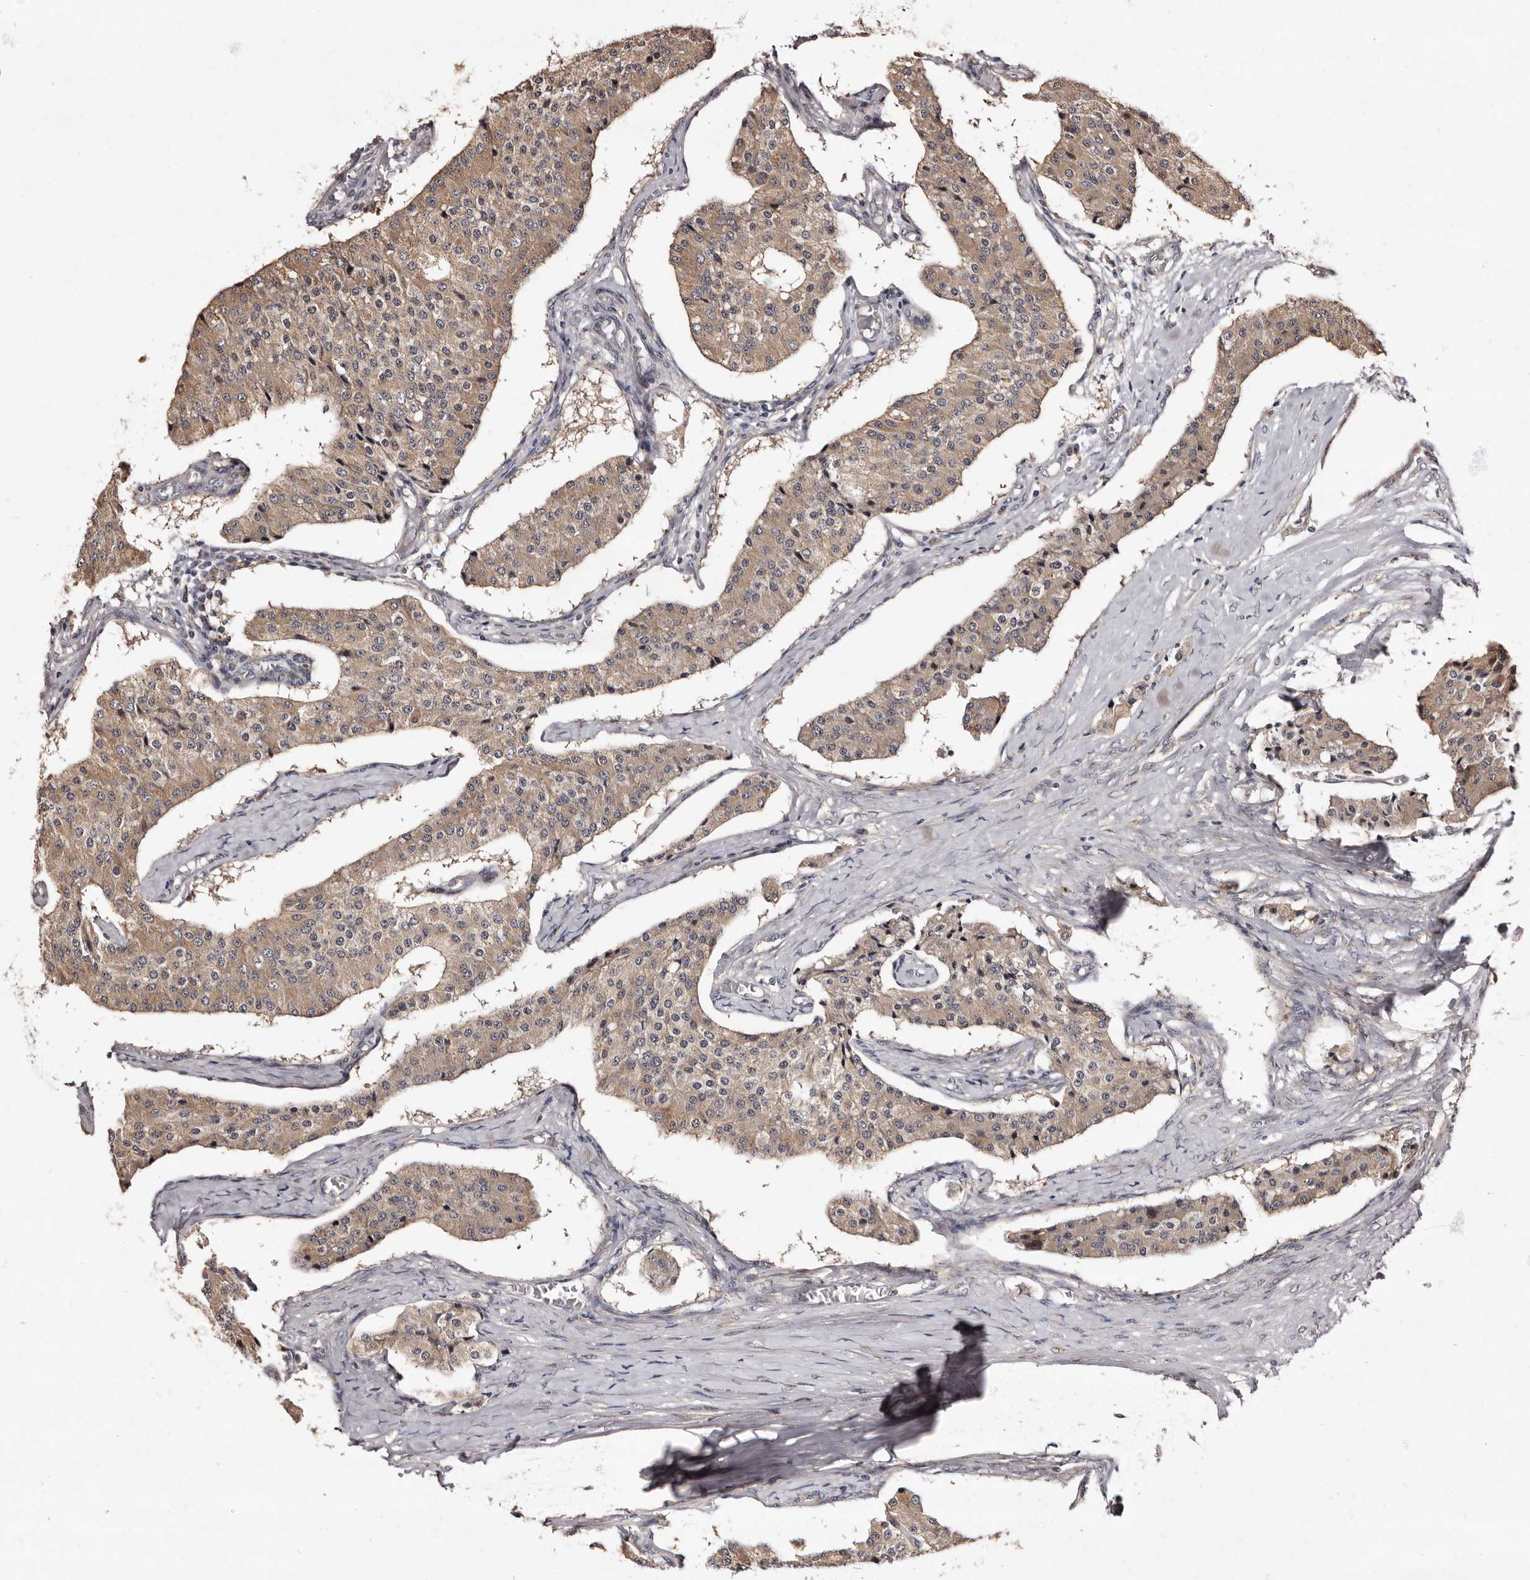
{"staining": {"intensity": "moderate", "quantity": "25%-75%", "location": "cytoplasmic/membranous"}, "tissue": "carcinoid", "cell_type": "Tumor cells", "image_type": "cancer", "snomed": [{"axis": "morphology", "description": "Carcinoid, malignant, NOS"}, {"axis": "topography", "description": "Colon"}], "caption": "The micrograph shows a brown stain indicating the presence of a protein in the cytoplasmic/membranous of tumor cells in carcinoid (malignant).", "gene": "FAM91A1", "patient": {"sex": "female", "age": 52}}